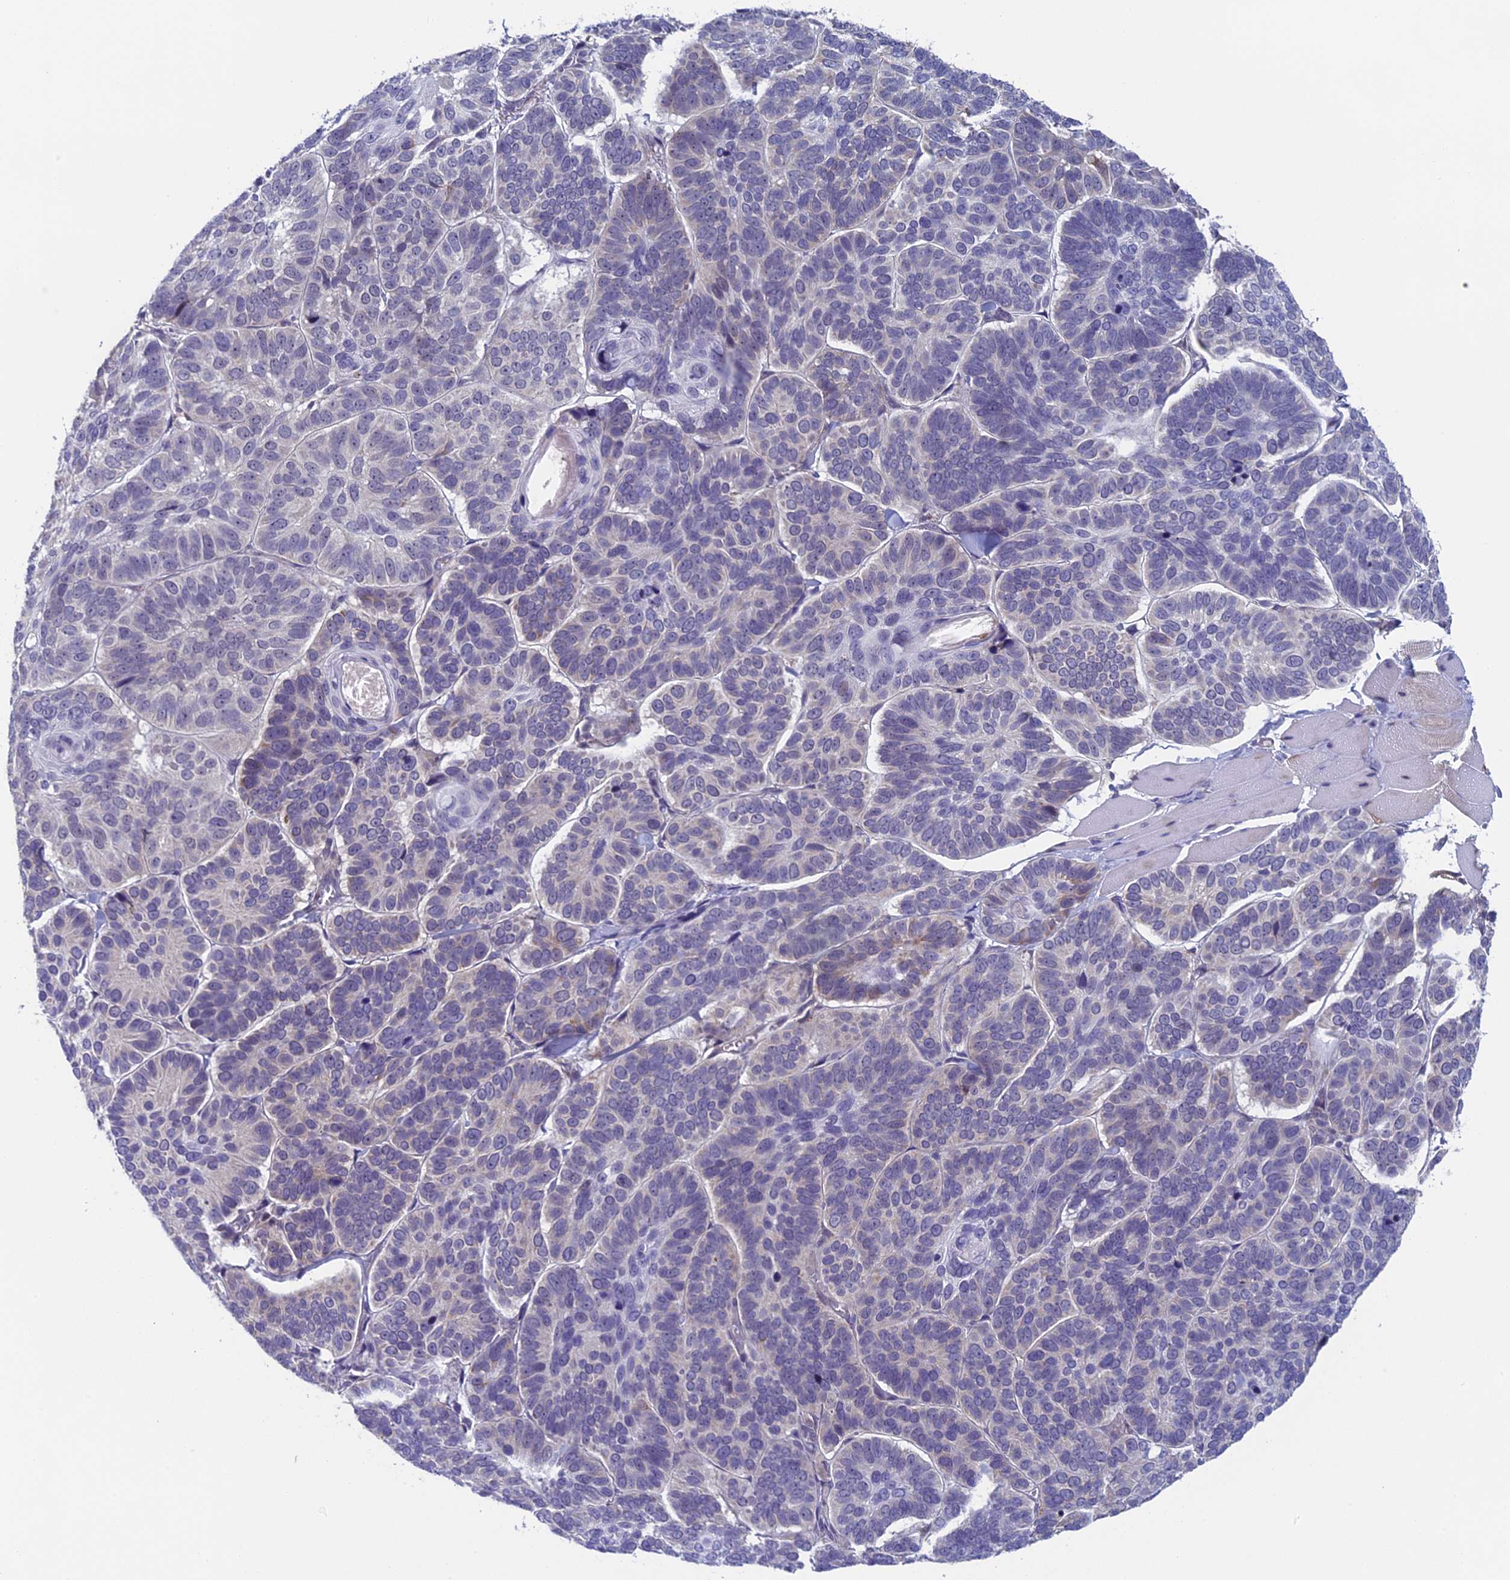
{"staining": {"intensity": "negative", "quantity": "none", "location": "none"}, "tissue": "skin cancer", "cell_type": "Tumor cells", "image_type": "cancer", "snomed": [{"axis": "morphology", "description": "Basal cell carcinoma"}, {"axis": "topography", "description": "Skin"}], "caption": "Immunohistochemical staining of skin basal cell carcinoma displays no significant staining in tumor cells.", "gene": "CNEP1R1", "patient": {"sex": "male", "age": 62}}